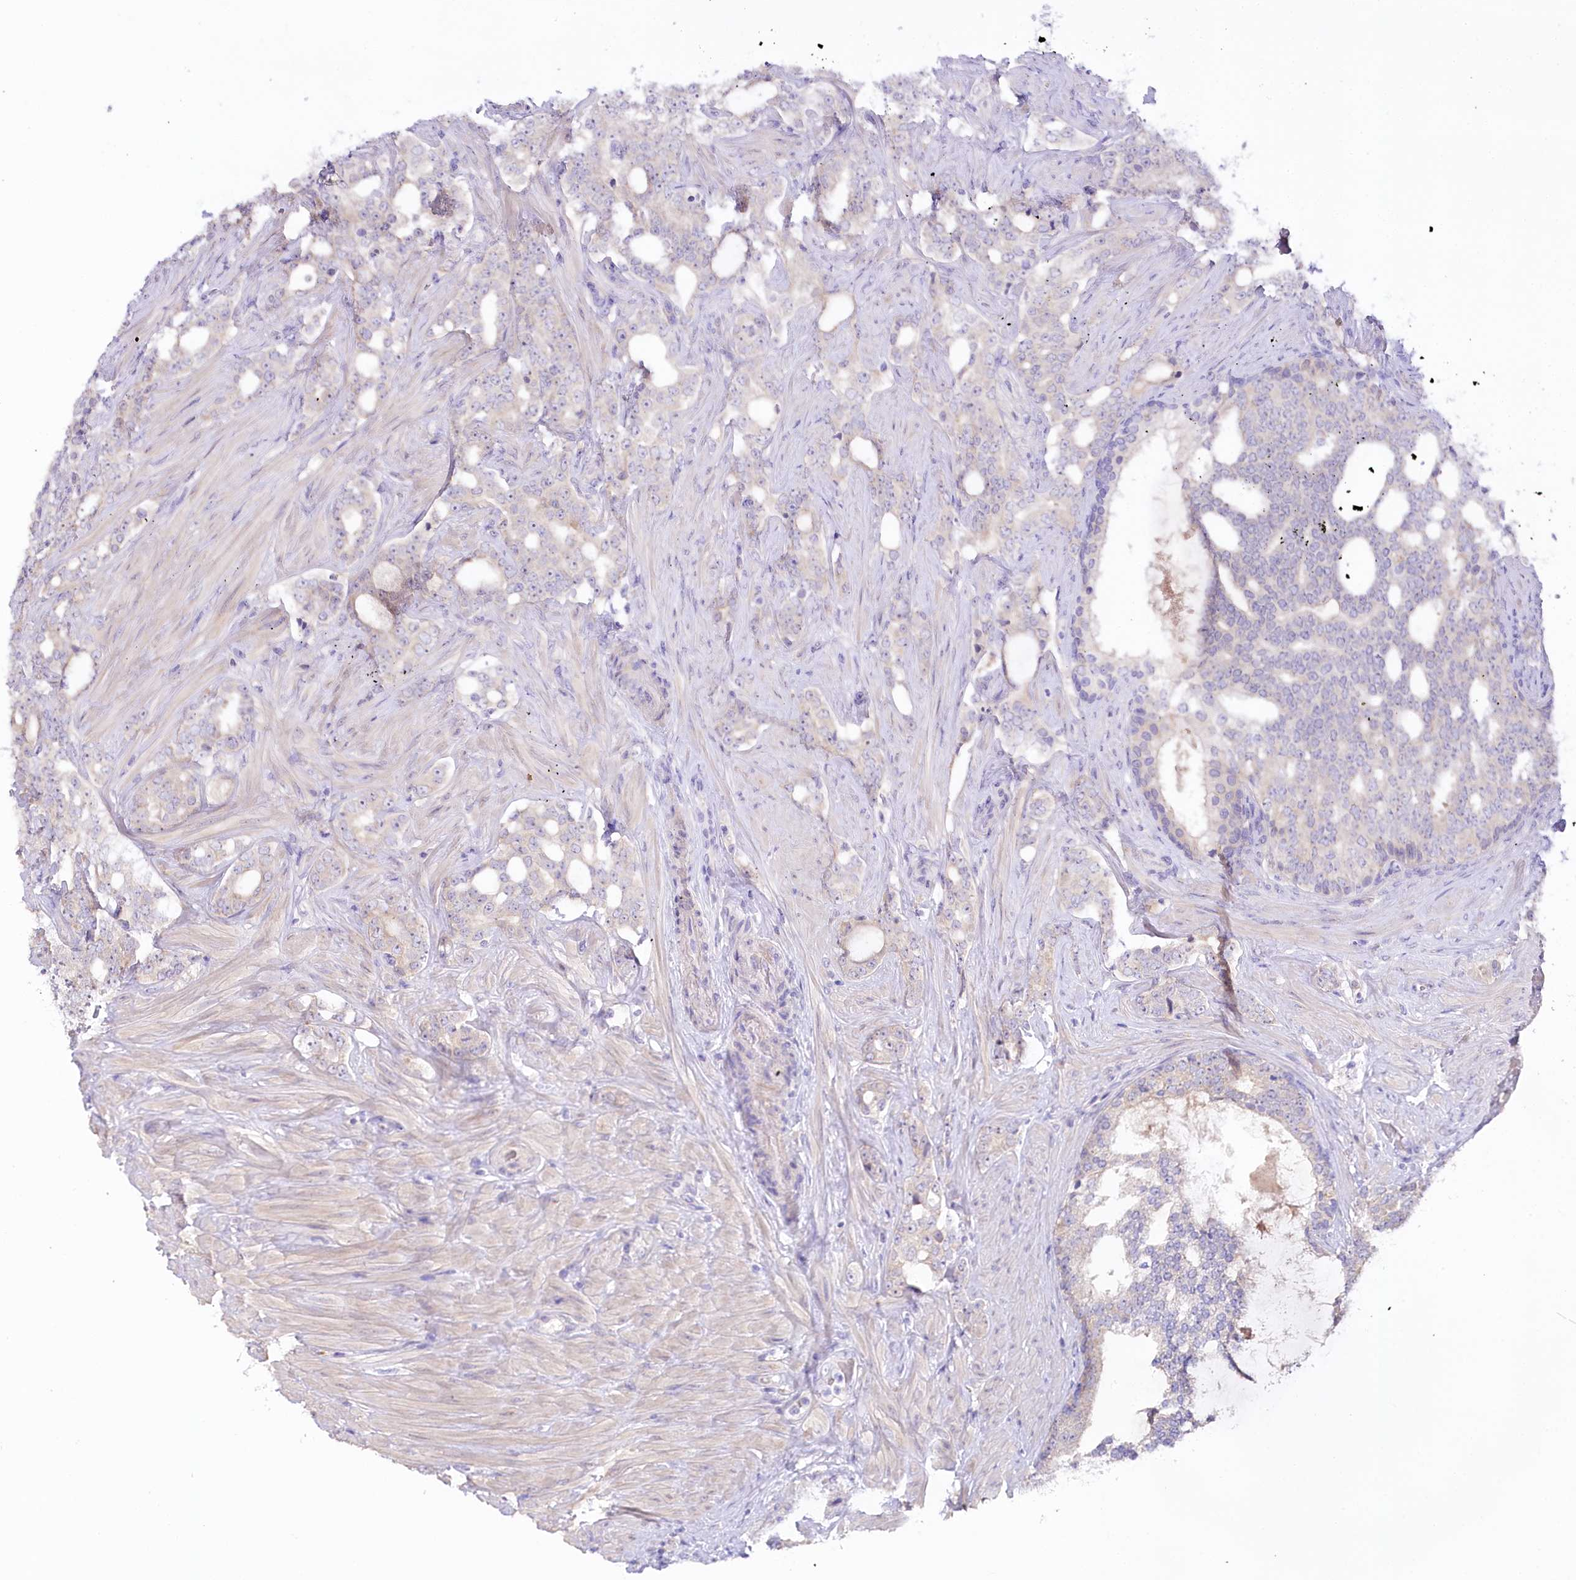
{"staining": {"intensity": "negative", "quantity": "none", "location": "none"}, "tissue": "prostate cancer", "cell_type": "Tumor cells", "image_type": "cancer", "snomed": [{"axis": "morphology", "description": "Adenocarcinoma, High grade"}, {"axis": "topography", "description": "Prostate"}], "caption": "This is an IHC micrograph of prostate cancer (high-grade adenocarcinoma). There is no staining in tumor cells.", "gene": "MYOZ1", "patient": {"sex": "male", "age": 64}}